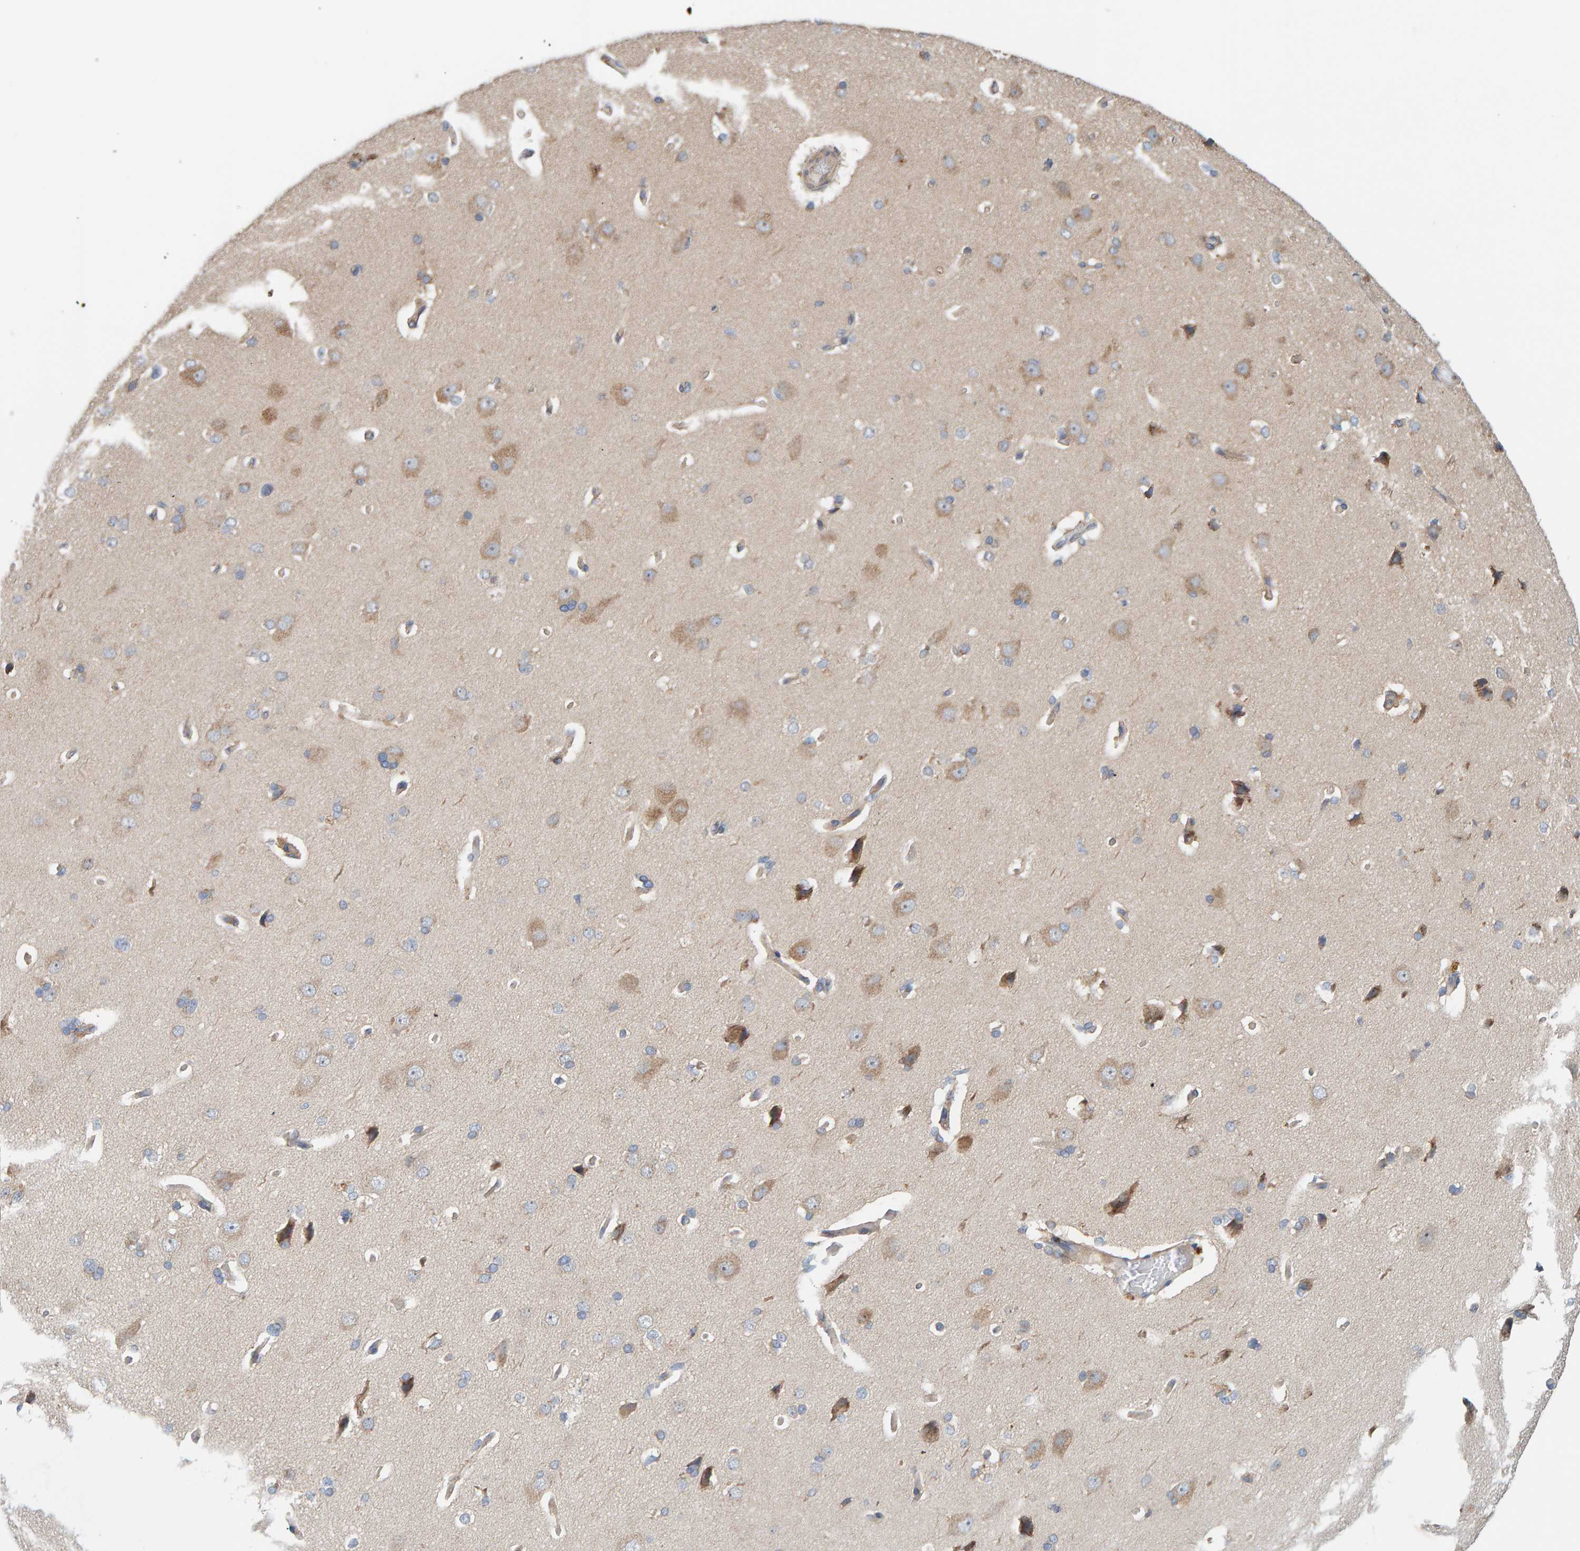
{"staining": {"intensity": "weak", "quantity": "25%-75%", "location": "cytoplasmic/membranous"}, "tissue": "cerebral cortex", "cell_type": "Endothelial cells", "image_type": "normal", "snomed": [{"axis": "morphology", "description": "Normal tissue, NOS"}, {"axis": "topography", "description": "Cerebral cortex"}], "caption": "Immunohistochemical staining of unremarkable cerebral cortex shows low levels of weak cytoplasmic/membranous positivity in about 25%-75% of endothelial cells.", "gene": "CCM2", "patient": {"sex": "male", "age": 62}}